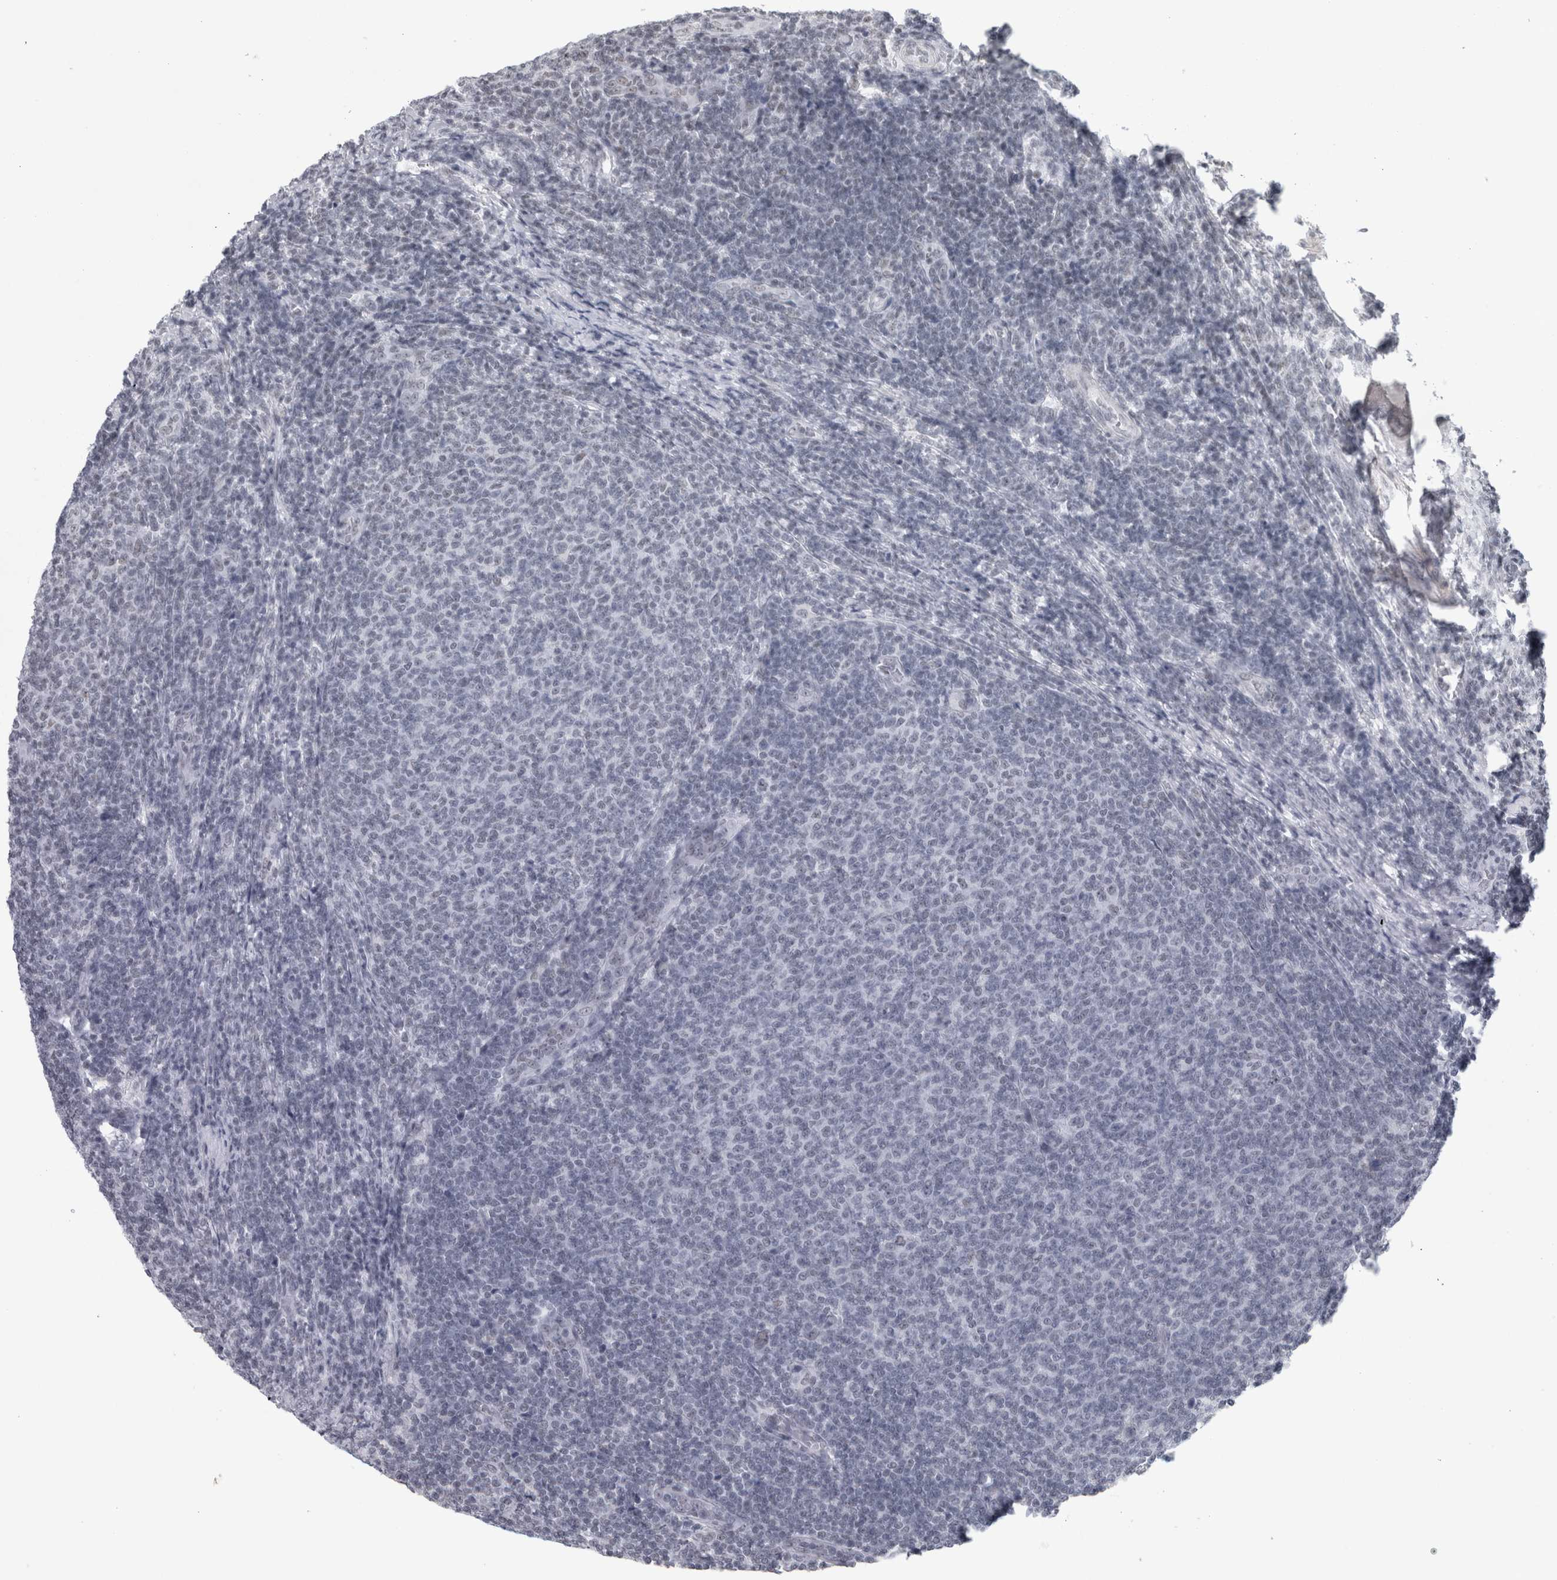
{"staining": {"intensity": "negative", "quantity": "none", "location": "none"}, "tissue": "lymphoma", "cell_type": "Tumor cells", "image_type": "cancer", "snomed": [{"axis": "morphology", "description": "Malignant lymphoma, non-Hodgkin's type, Low grade"}, {"axis": "topography", "description": "Lymph node"}], "caption": "This is a photomicrograph of immunohistochemistry staining of lymphoma, which shows no staining in tumor cells.", "gene": "ARID4B", "patient": {"sex": "male", "age": 66}}